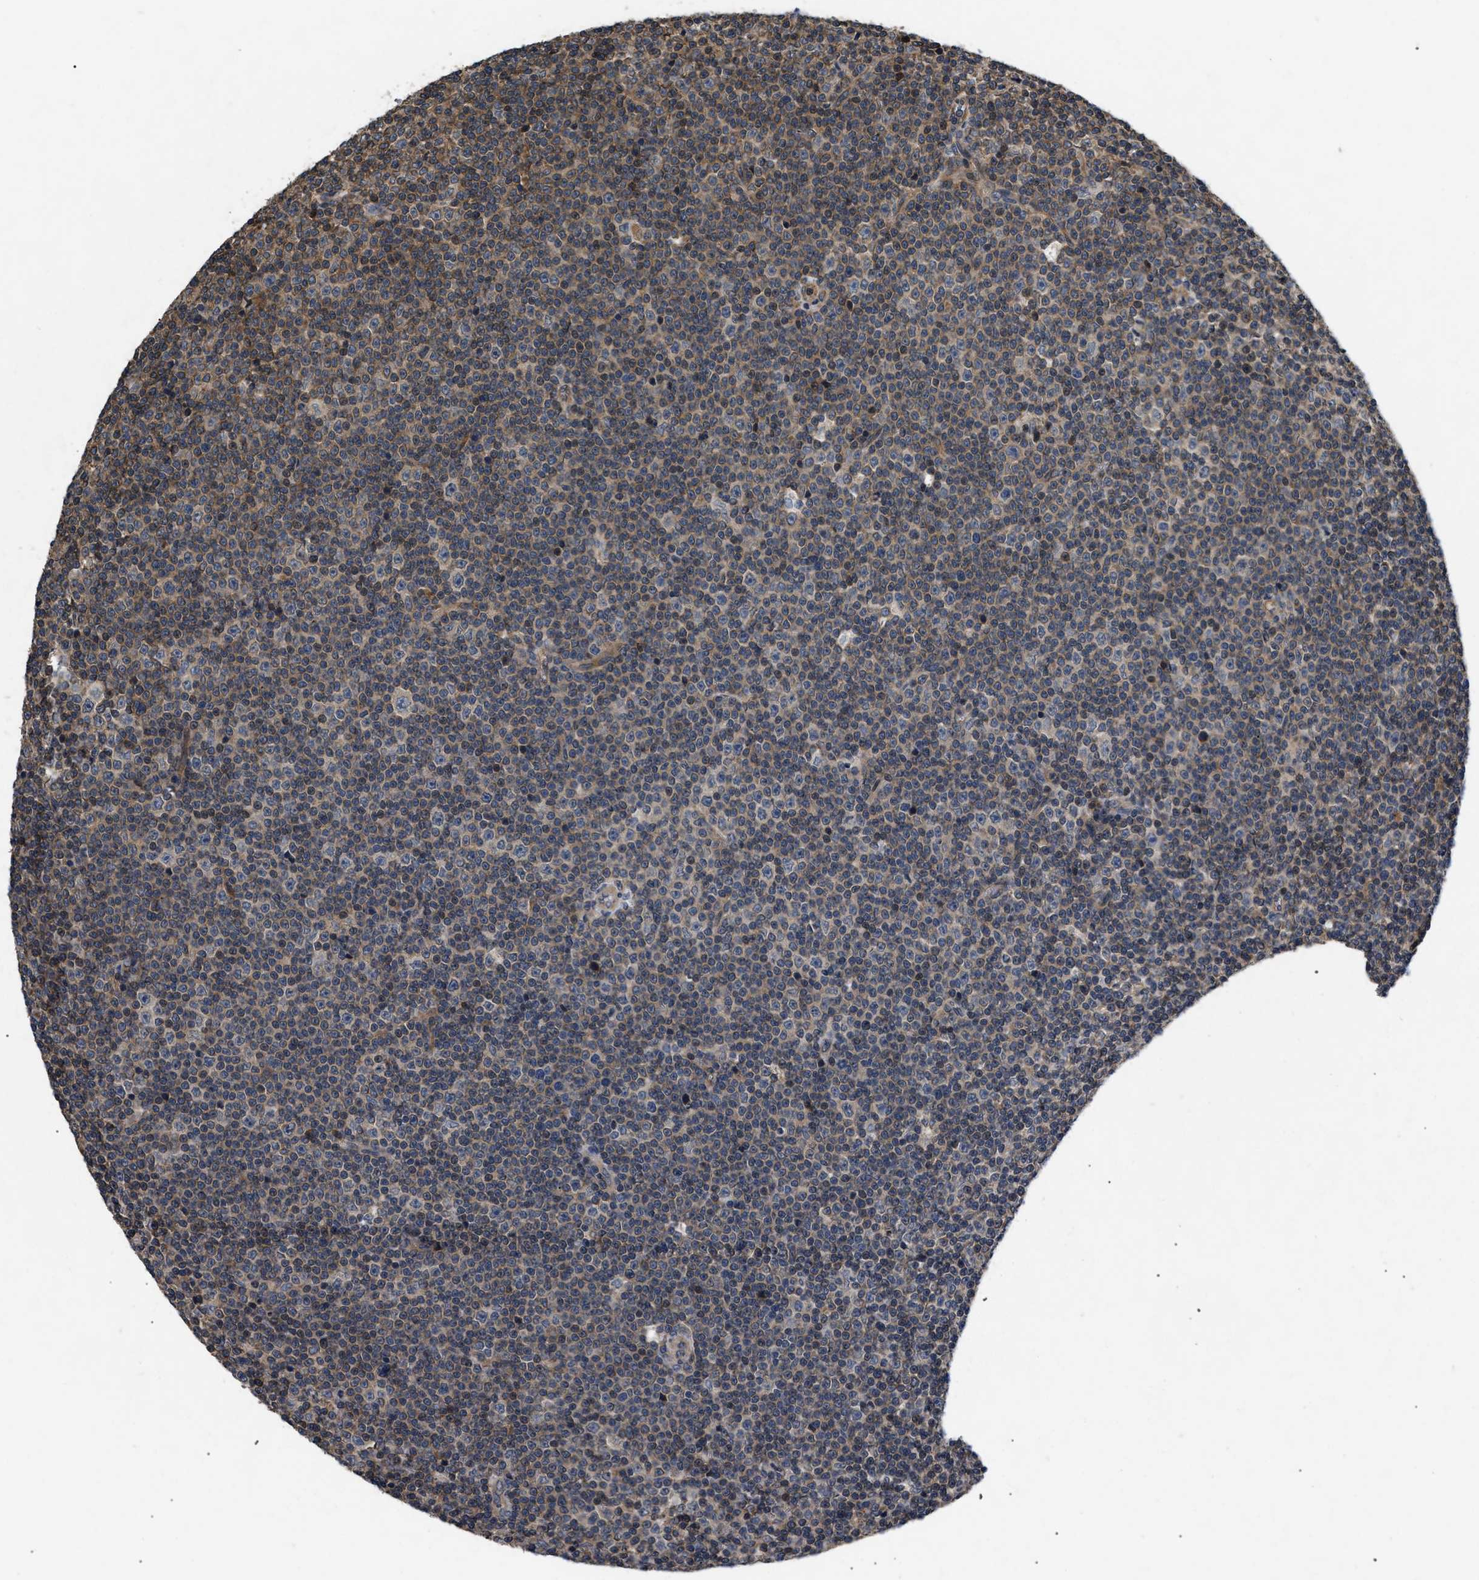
{"staining": {"intensity": "weak", "quantity": "25%-75%", "location": "cytoplasmic/membranous,nuclear"}, "tissue": "lymphoma", "cell_type": "Tumor cells", "image_type": "cancer", "snomed": [{"axis": "morphology", "description": "Malignant lymphoma, non-Hodgkin's type, Low grade"}, {"axis": "topography", "description": "Lymph node"}], "caption": "A brown stain highlights weak cytoplasmic/membranous and nuclear expression of a protein in human lymphoma tumor cells.", "gene": "HMGCR", "patient": {"sex": "female", "age": 67}}